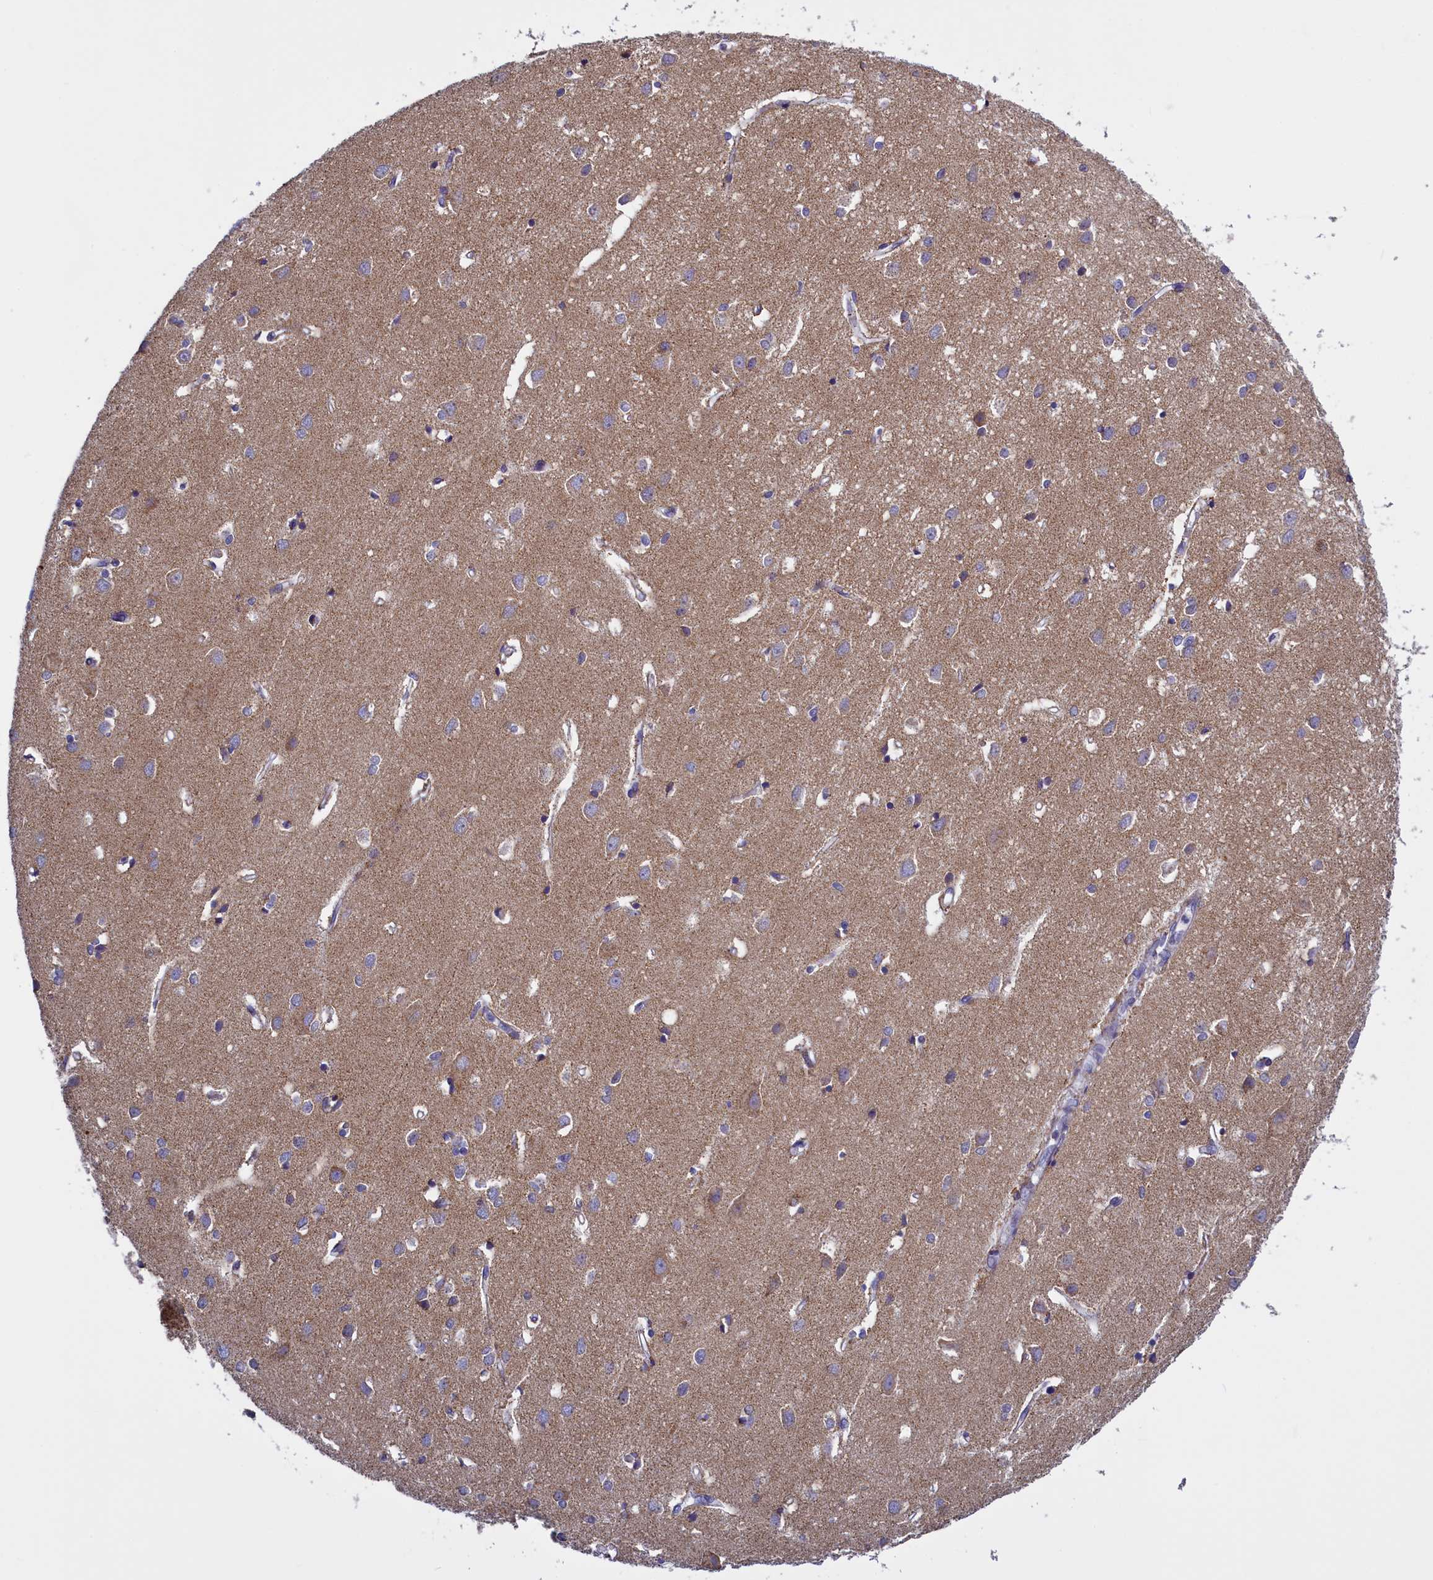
{"staining": {"intensity": "weak", "quantity": "25%-75%", "location": "cytoplasmic/membranous"}, "tissue": "cerebral cortex", "cell_type": "Endothelial cells", "image_type": "normal", "snomed": [{"axis": "morphology", "description": "Normal tissue, NOS"}, {"axis": "topography", "description": "Cerebral cortex"}], "caption": "DAB immunohistochemical staining of unremarkable human cerebral cortex displays weak cytoplasmic/membranous protein staining in approximately 25%-75% of endothelial cells.", "gene": "IFT122", "patient": {"sex": "female", "age": 64}}